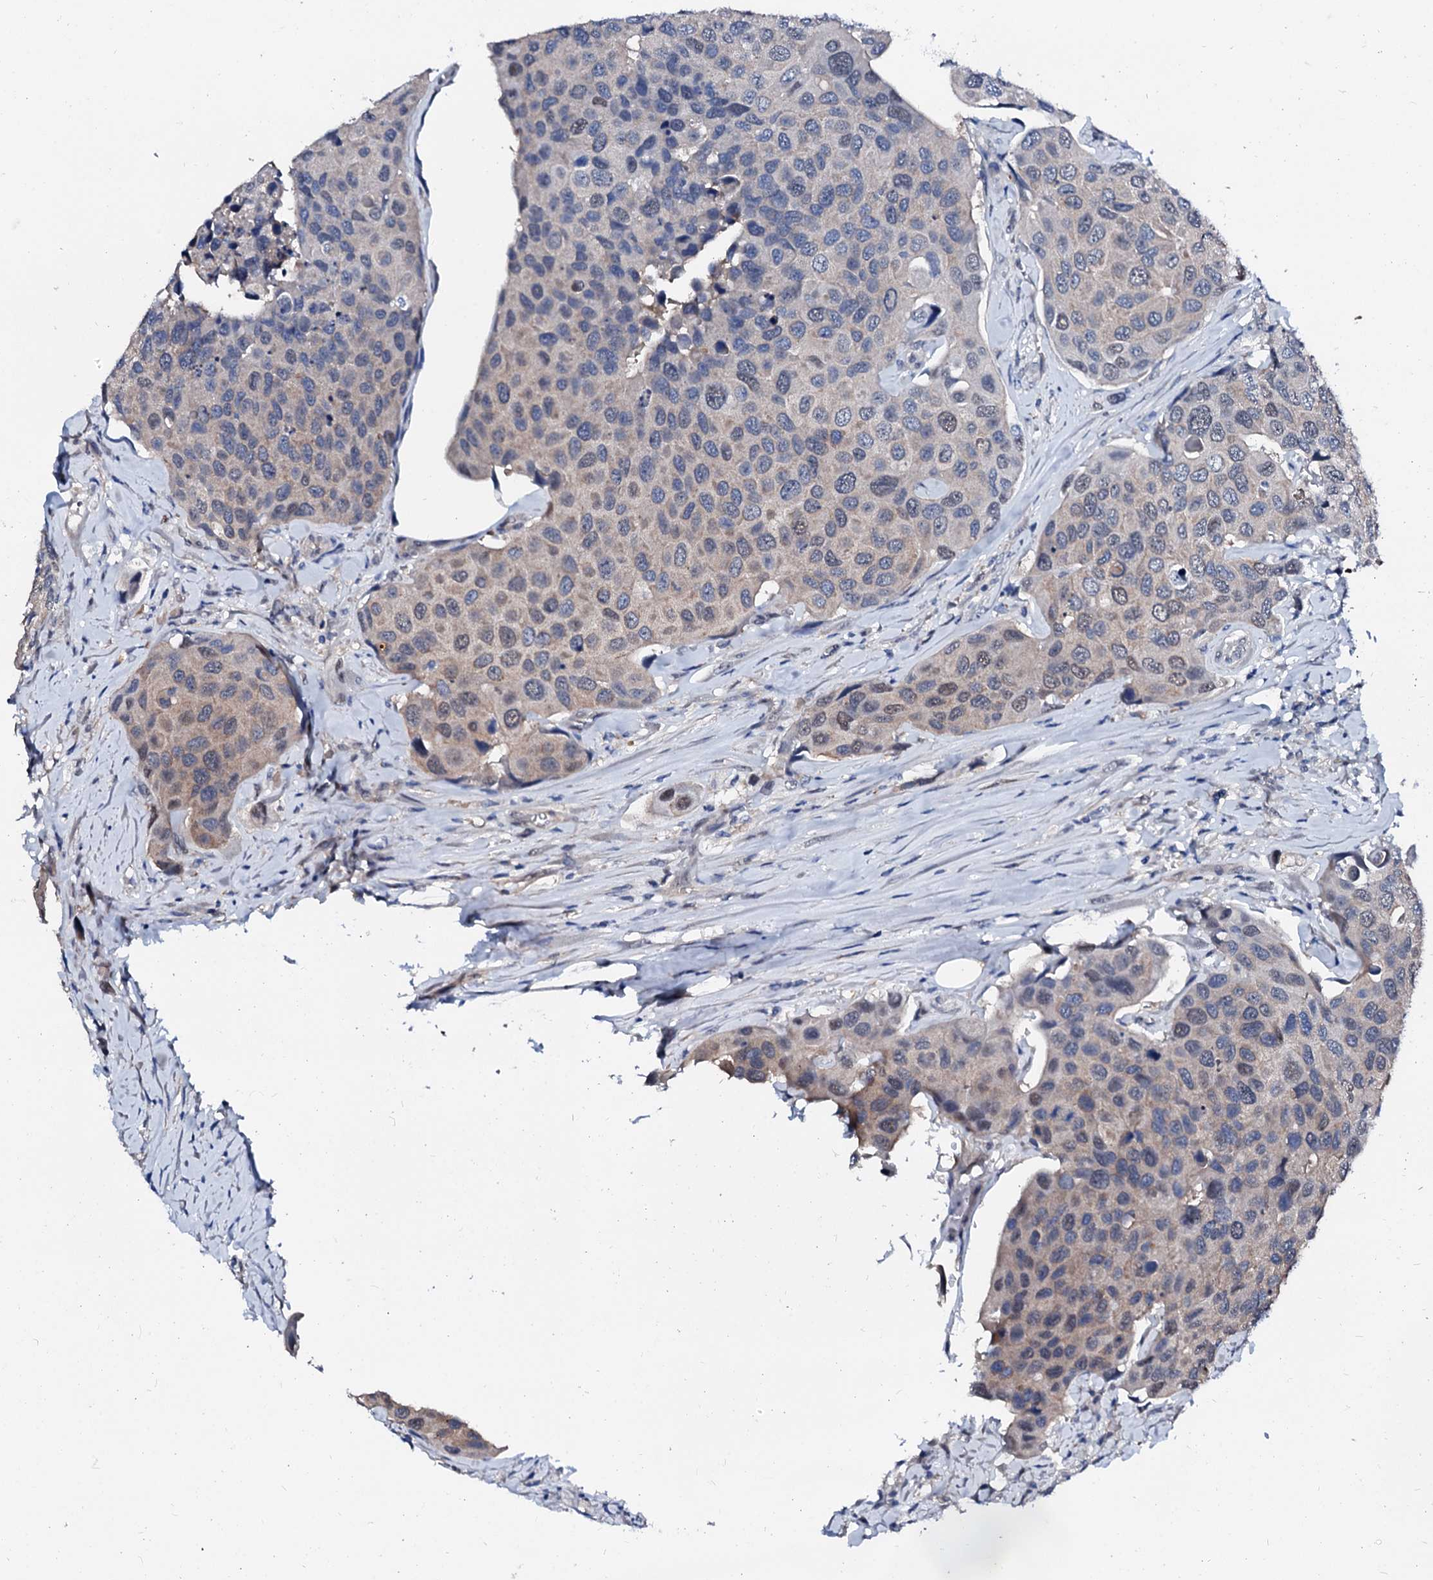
{"staining": {"intensity": "weak", "quantity": "<25%", "location": "cytoplasmic/membranous,nuclear"}, "tissue": "urothelial cancer", "cell_type": "Tumor cells", "image_type": "cancer", "snomed": [{"axis": "morphology", "description": "Urothelial carcinoma, High grade"}, {"axis": "topography", "description": "Urinary bladder"}], "caption": "IHC micrograph of human urothelial cancer stained for a protein (brown), which reveals no staining in tumor cells.", "gene": "CSN2", "patient": {"sex": "male", "age": 74}}